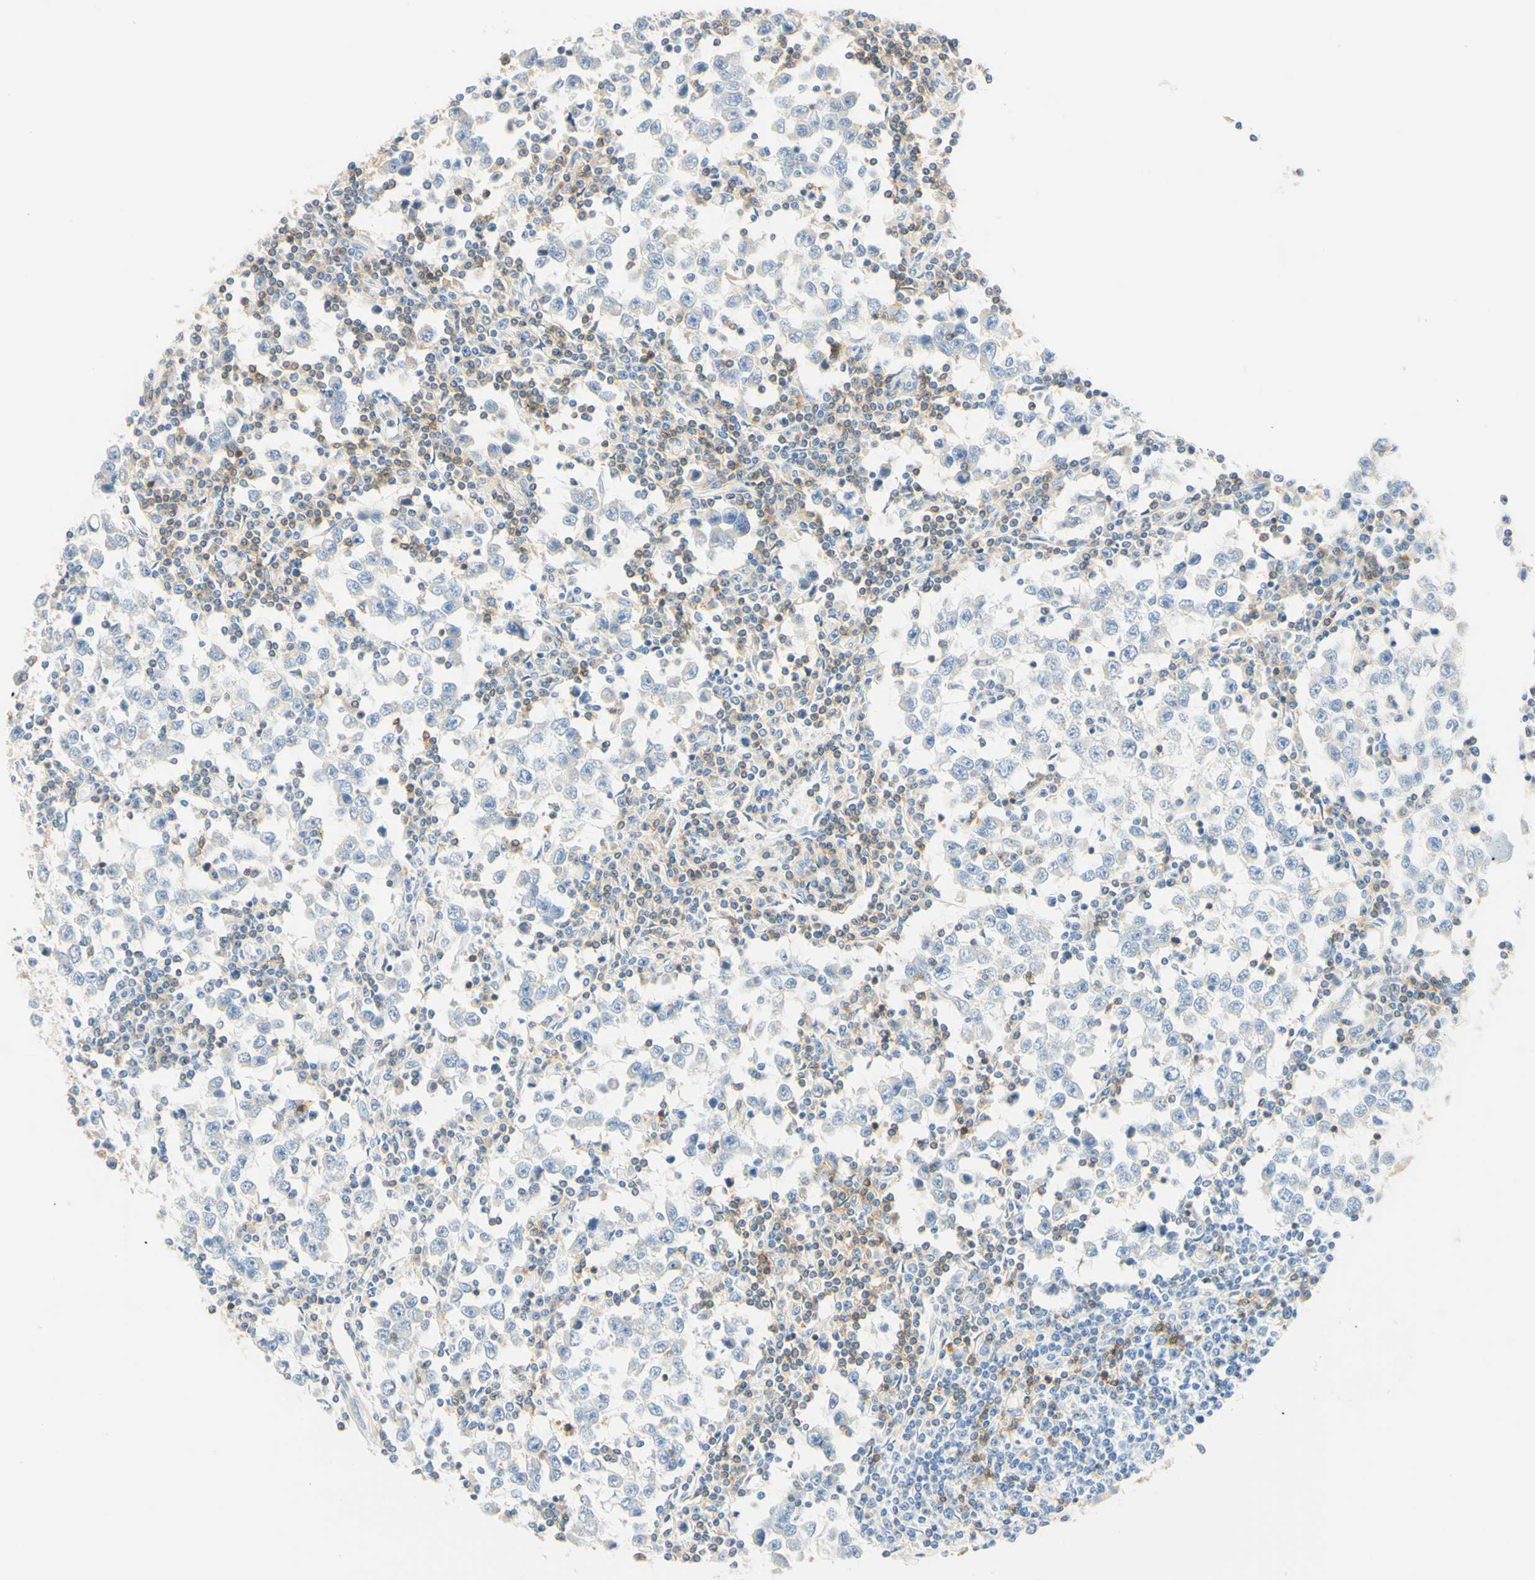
{"staining": {"intensity": "negative", "quantity": "none", "location": "none"}, "tissue": "testis cancer", "cell_type": "Tumor cells", "image_type": "cancer", "snomed": [{"axis": "morphology", "description": "Seminoma, NOS"}, {"axis": "topography", "description": "Testis"}], "caption": "This is an immunohistochemistry photomicrograph of testis seminoma. There is no expression in tumor cells.", "gene": "LAT", "patient": {"sex": "male", "age": 65}}